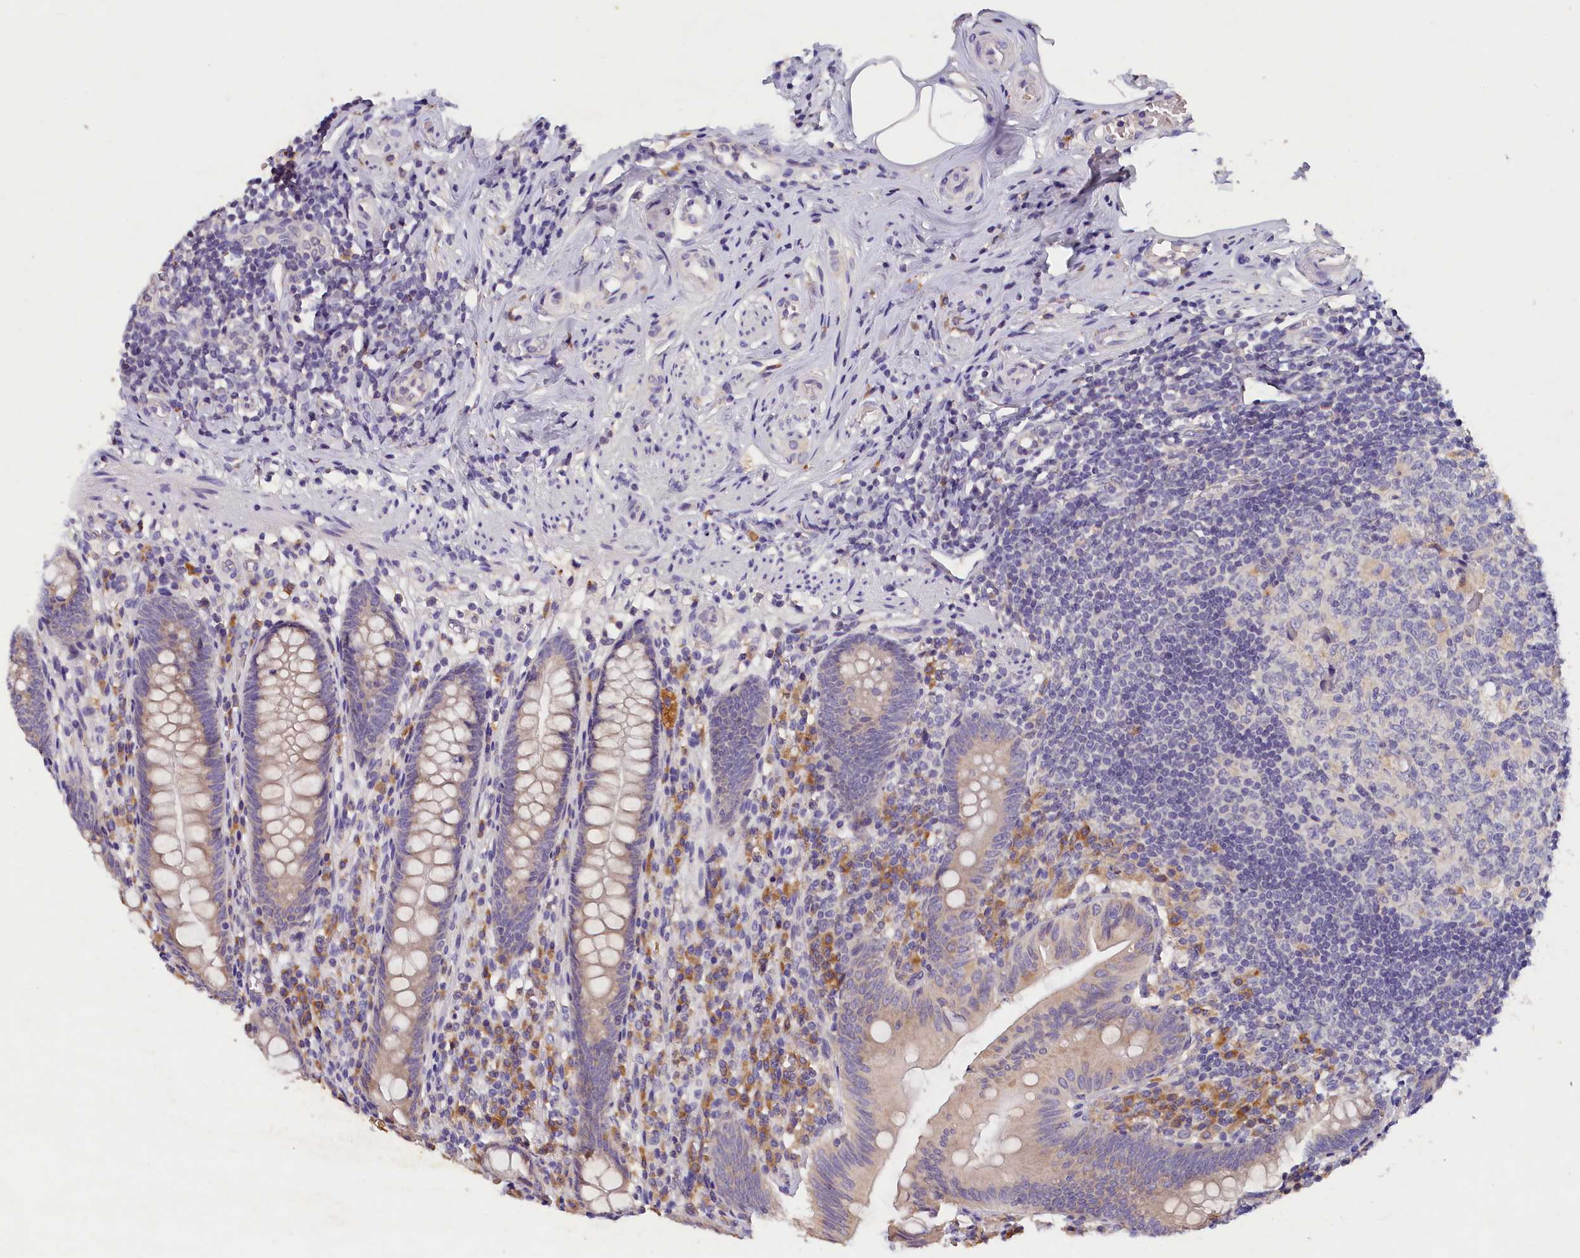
{"staining": {"intensity": "weak", "quantity": "<25%", "location": "cytoplasmic/membranous"}, "tissue": "appendix", "cell_type": "Glandular cells", "image_type": "normal", "snomed": [{"axis": "morphology", "description": "Normal tissue, NOS"}, {"axis": "topography", "description": "Appendix"}], "caption": "A high-resolution micrograph shows immunohistochemistry (IHC) staining of benign appendix, which demonstrates no significant positivity in glandular cells. The staining is performed using DAB brown chromogen with nuclei counter-stained in using hematoxylin.", "gene": "ST7L", "patient": {"sex": "male", "age": 55}}